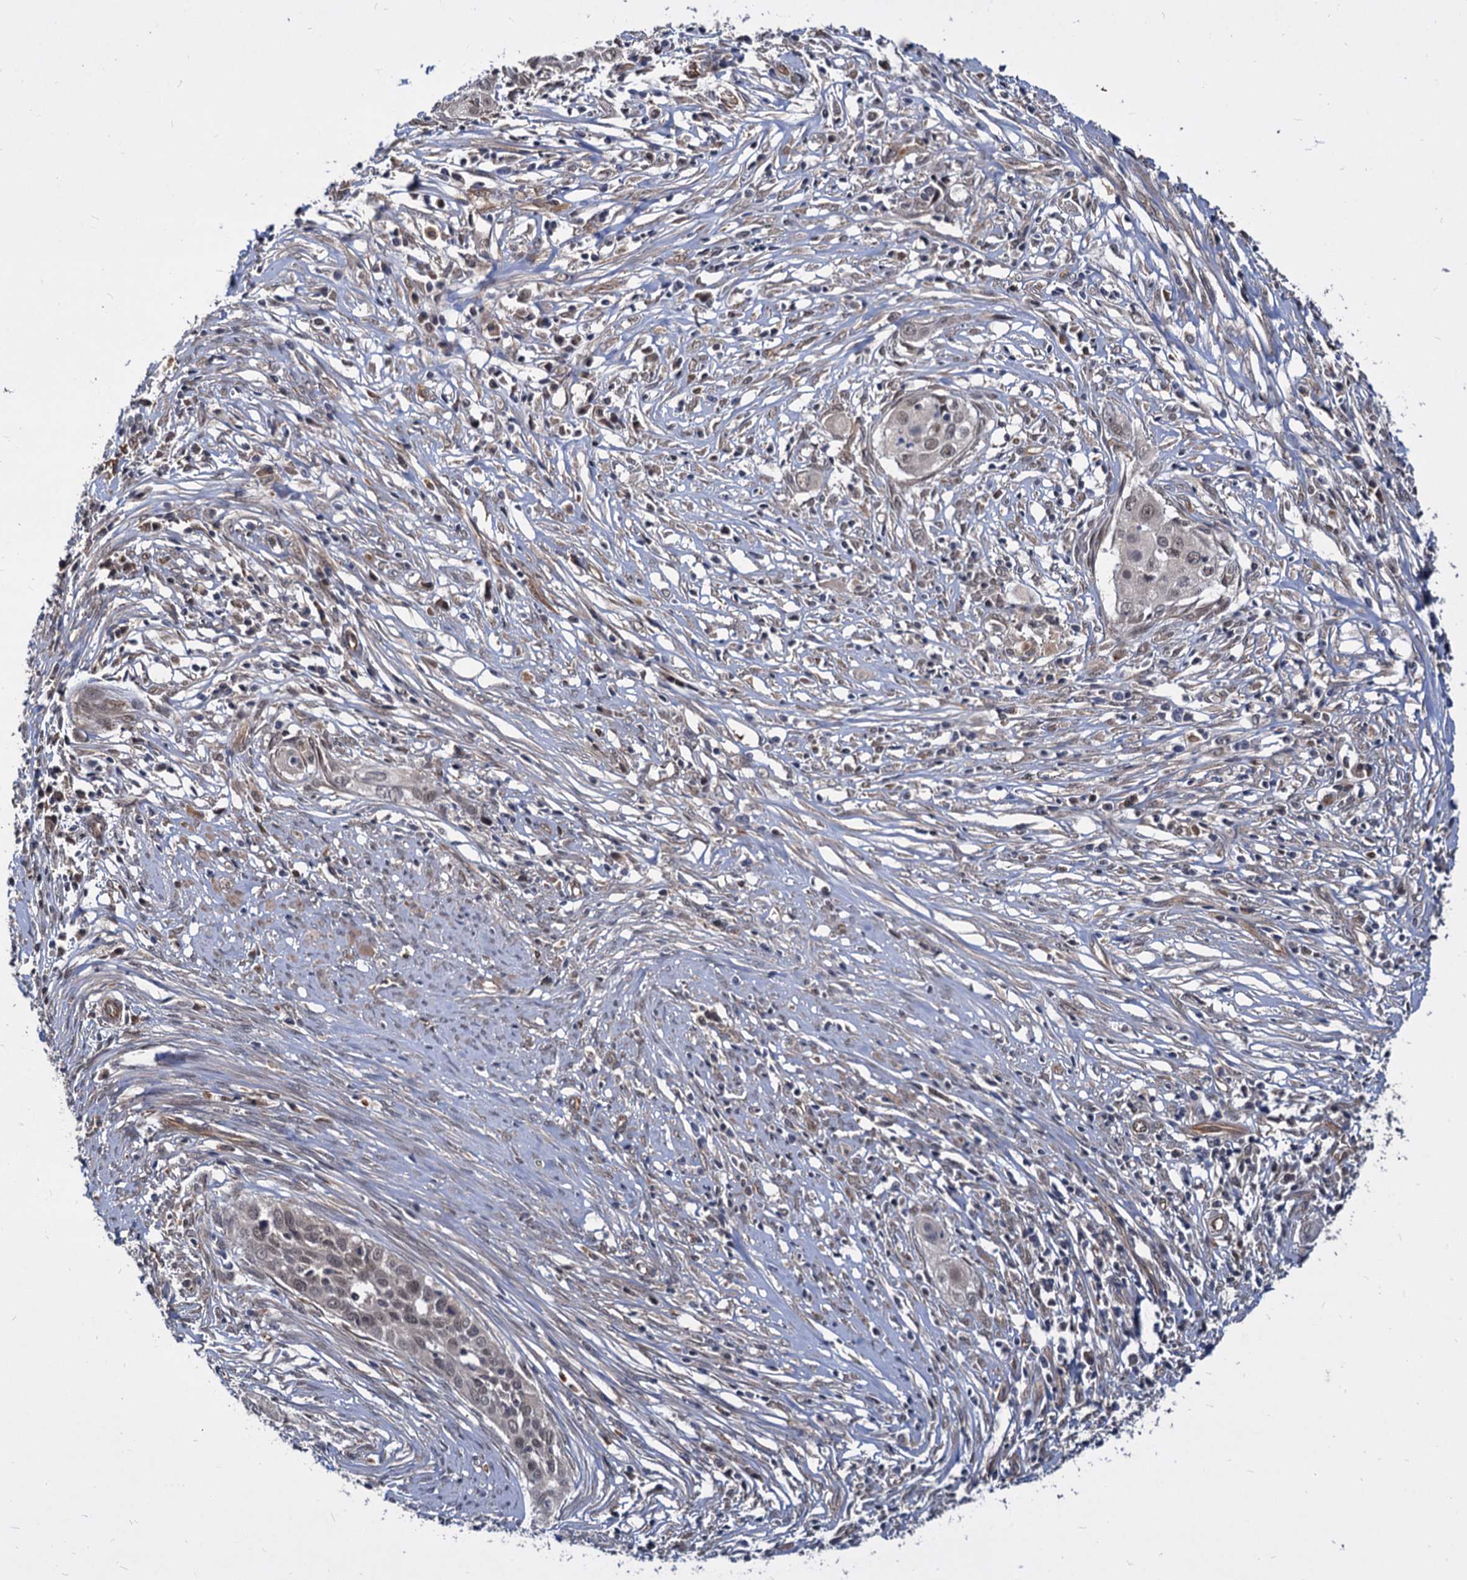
{"staining": {"intensity": "weak", "quantity": ">75%", "location": "nuclear"}, "tissue": "cervical cancer", "cell_type": "Tumor cells", "image_type": "cancer", "snomed": [{"axis": "morphology", "description": "Squamous cell carcinoma, NOS"}, {"axis": "topography", "description": "Cervix"}], "caption": "DAB (3,3'-diaminobenzidine) immunohistochemical staining of squamous cell carcinoma (cervical) reveals weak nuclear protein staining in about >75% of tumor cells. (DAB (3,3'-diaminobenzidine) IHC, brown staining for protein, blue staining for nuclei).", "gene": "PSMD4", "patient": {"sex": "female", "age": 34}}